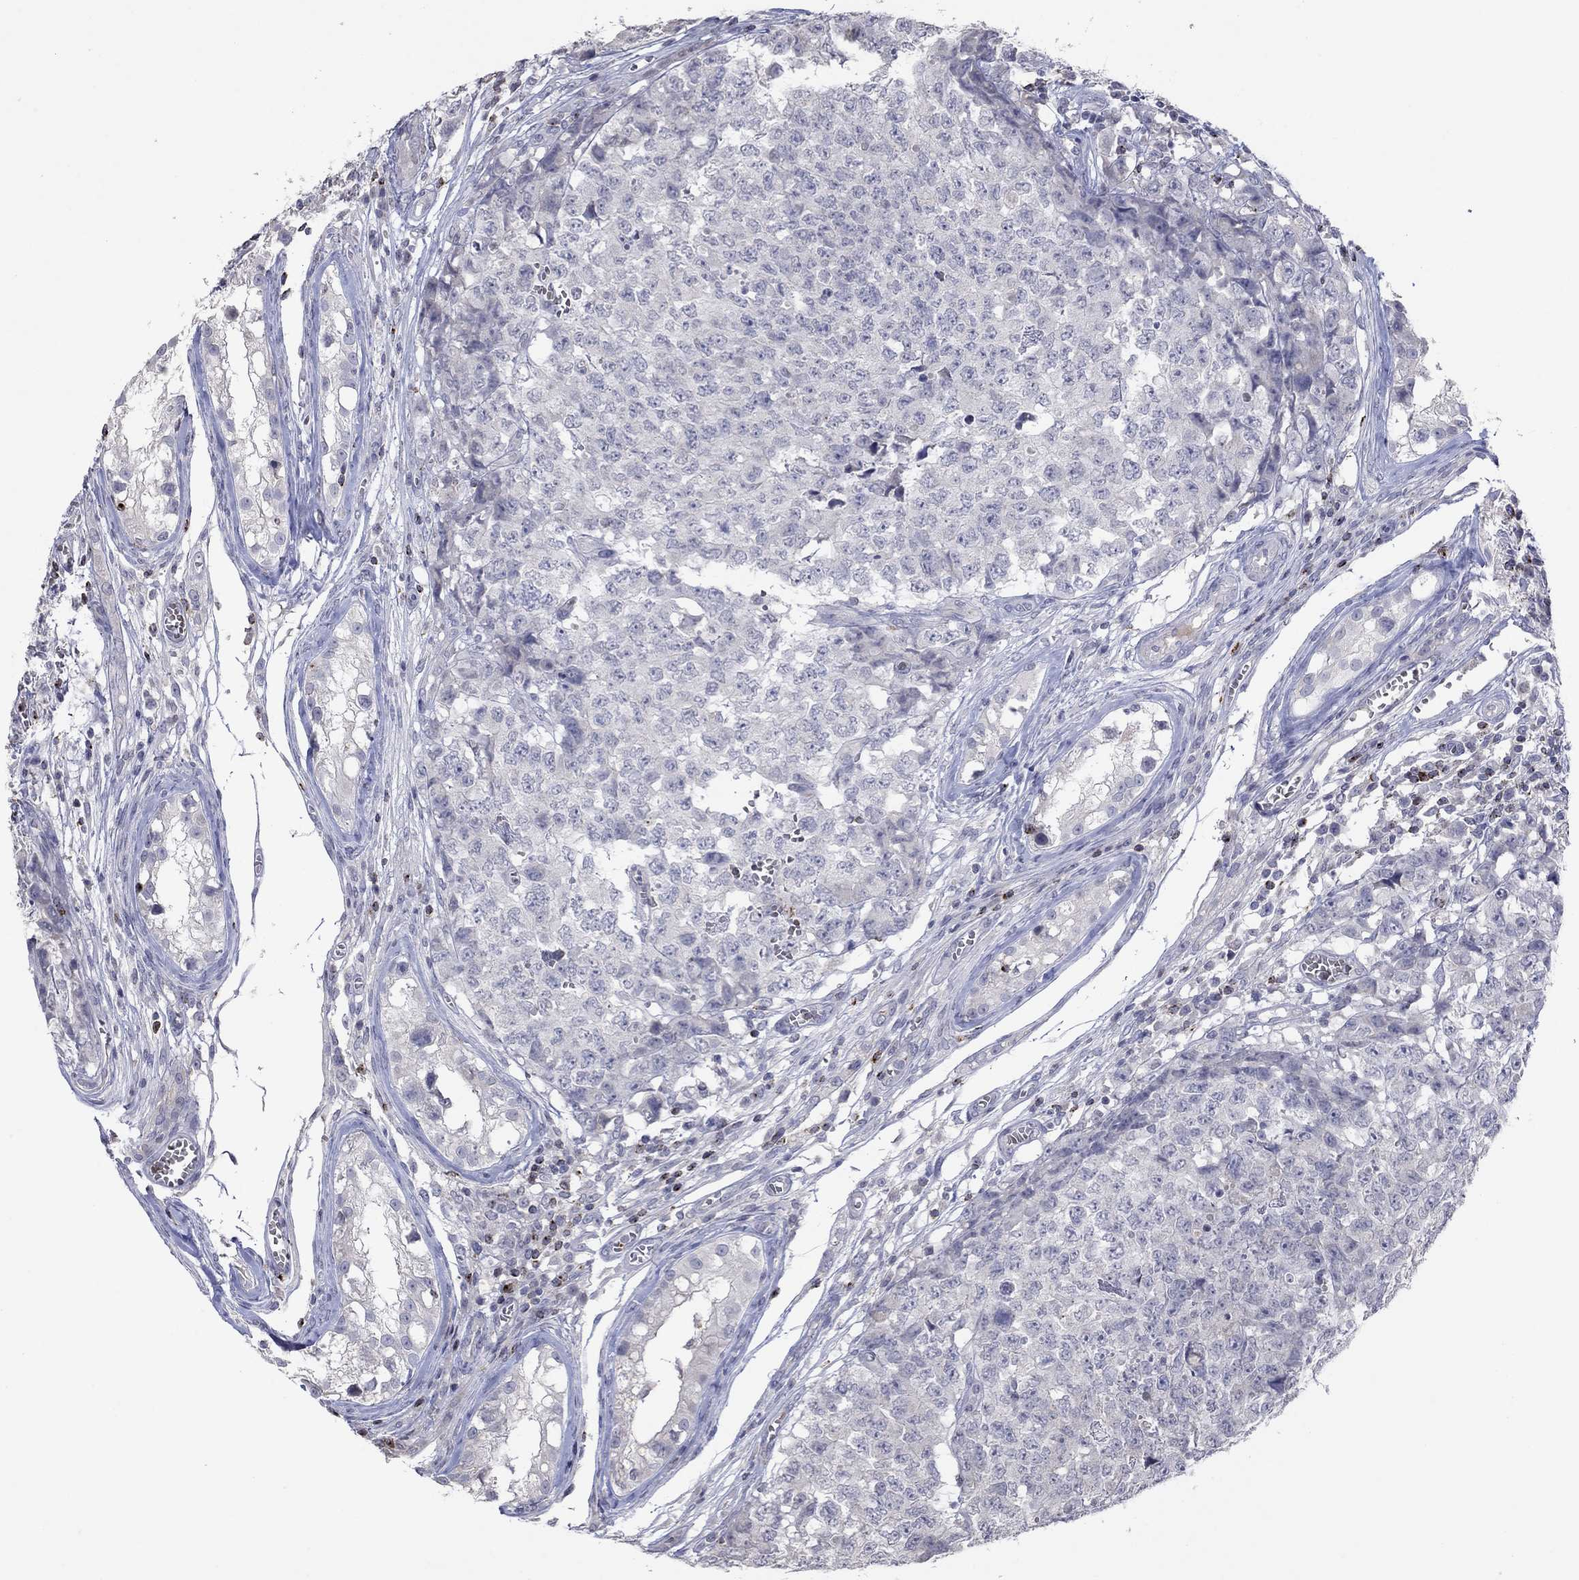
{"staining": {"intensity": "negative", "quantity": "none", "location": "none"}, "tissue": "testis cancer", "cell_type": "Tumor cells", "image_type": "cancer", "snomed": [{"axis": "morphology", "description": "Carcinoma, Embryonal, NOS"}, {"axis": "topography", "description": "Testis"}], "caption": "Immunohistochemical staining of testis cancer (embryonal carcinoma) displays no significant expression in tumor cells. Brightfield microscopy of immunohistochemistry (IHC) stained with DAB (brown) and hematoxylin (blue), captured at high magnification.", "gene": "CCL5", "patient": {"sex": "male", "age": 23}}